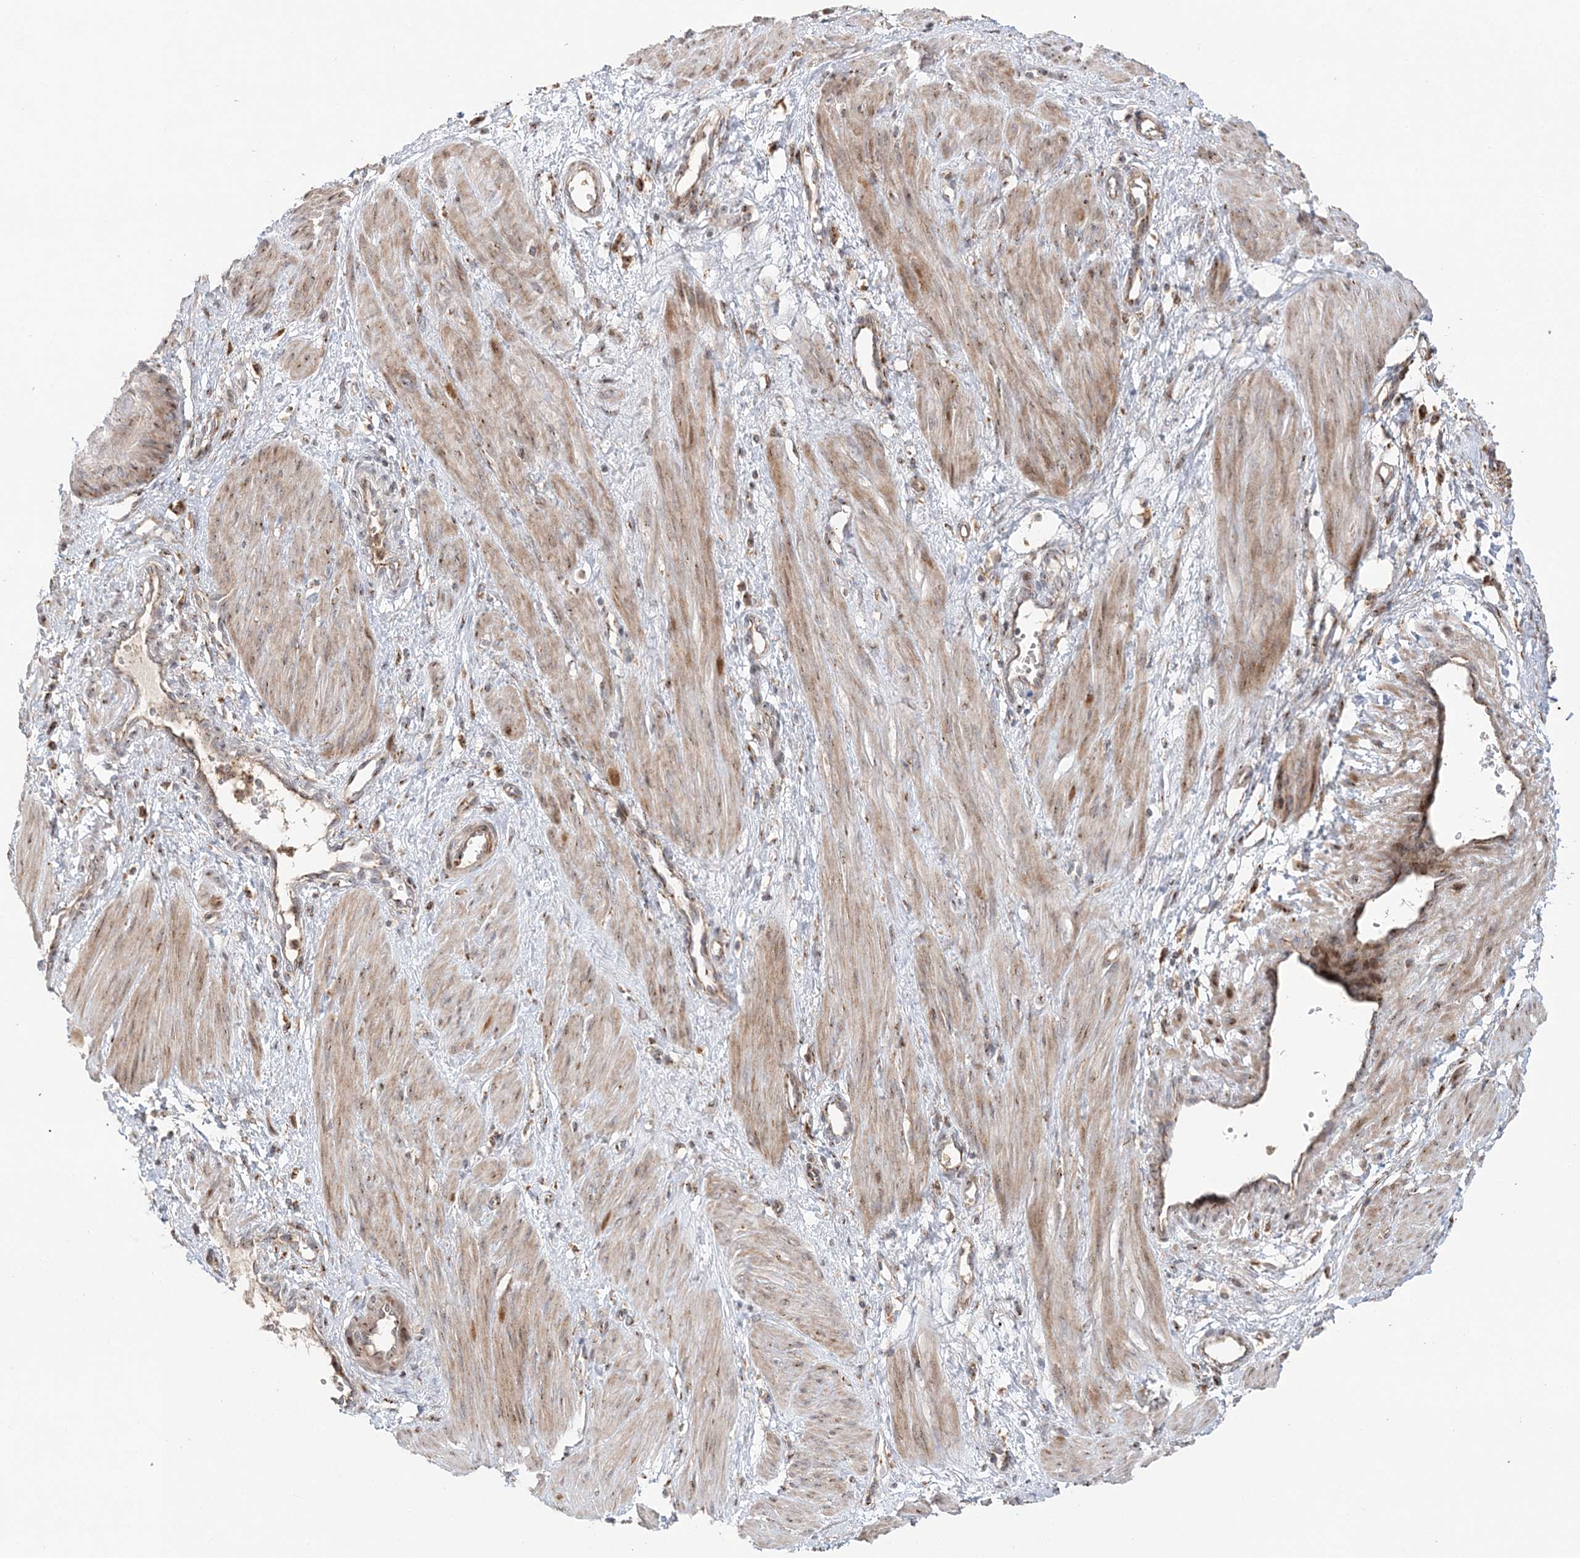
{"staining": {"intensity": "weak", "quantity": ">75%", "location": "cytoplasmic/membranous"}, "tissue": "smooth muscle", "cell_type": "Smooth muscle cells", "image_type": "normal", "snomed": [{"axis": "morphology", "description": "Normal tissue, NOS"}, {"axis": "topography", "description": "Endometrium"}], "caption": "Smooth muscle was stained to show a protein in brown. There is low levels of weak cytoplasmic/membranous positivity in about >75% of smooth muscle cells. Nuclei are stained in blue.", "gene": "ABCC3", "patient": {"sex": "female", "age": 33}}